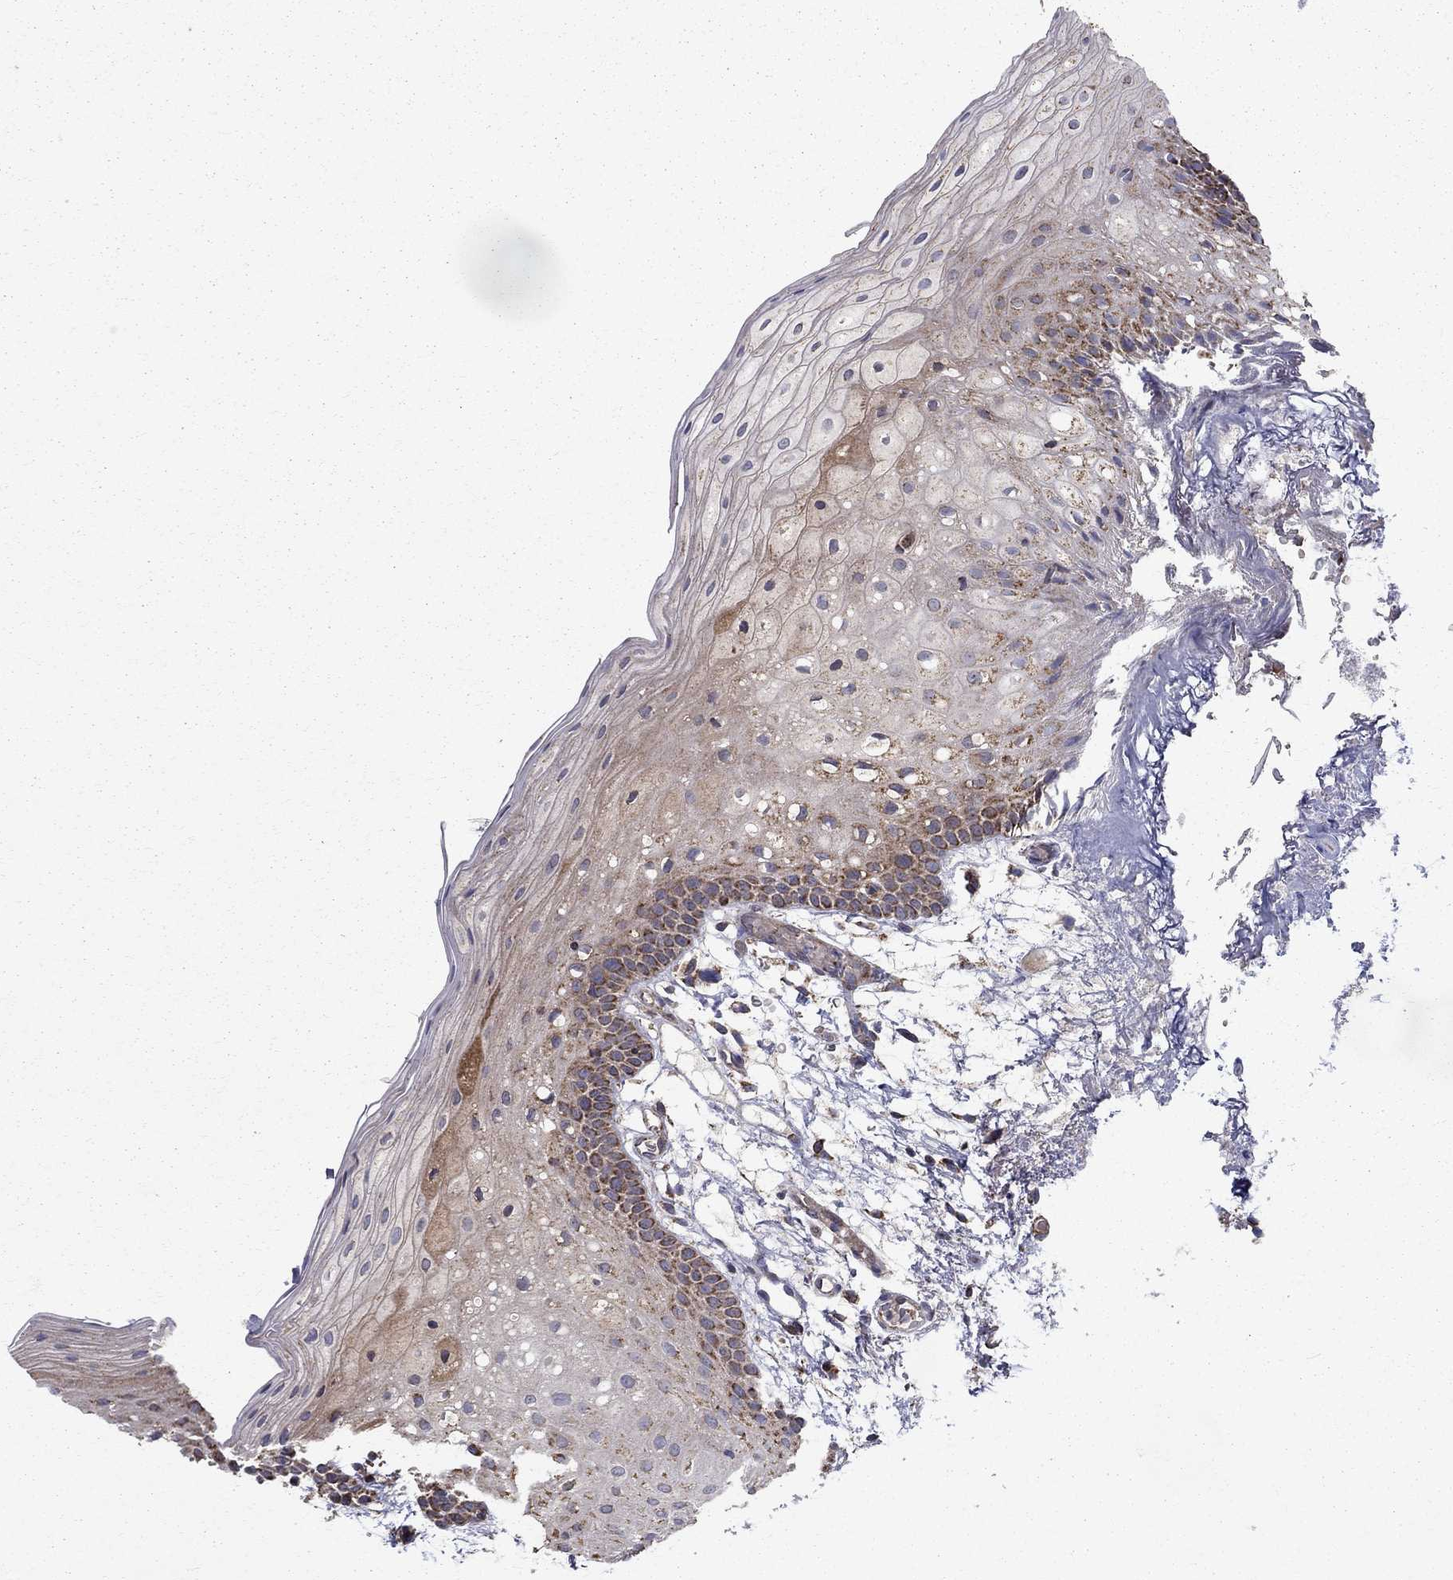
{"staining": {"intensity": "moderate", "quantity": "<25%", "location": "cytoplasmic/membranous"}, "tissue": "oral mucosa", "cell_type": "Squamous epithelial cells", "image_type": "normal", "snomed": [{"axis": "morphology", "description": "Normal tissue, NOS"}, {"axis": "topography", "description": "Oral tissue"}, {"axis": "topography", "description": "Tounge, NOS"}], "caption": "A micrograph of oral mucosa stained for a protein displays moderate cytoplasmic/membranous brown staining in squamous epithelial cells. The staining was performed using DAB to visualize the protein expression in brown, while the nuclei were stained in blue with hematoxylin (Magnification: 20x).", "gene": "NDUFS8", "patient": {"sex": "female", "age": 83}}